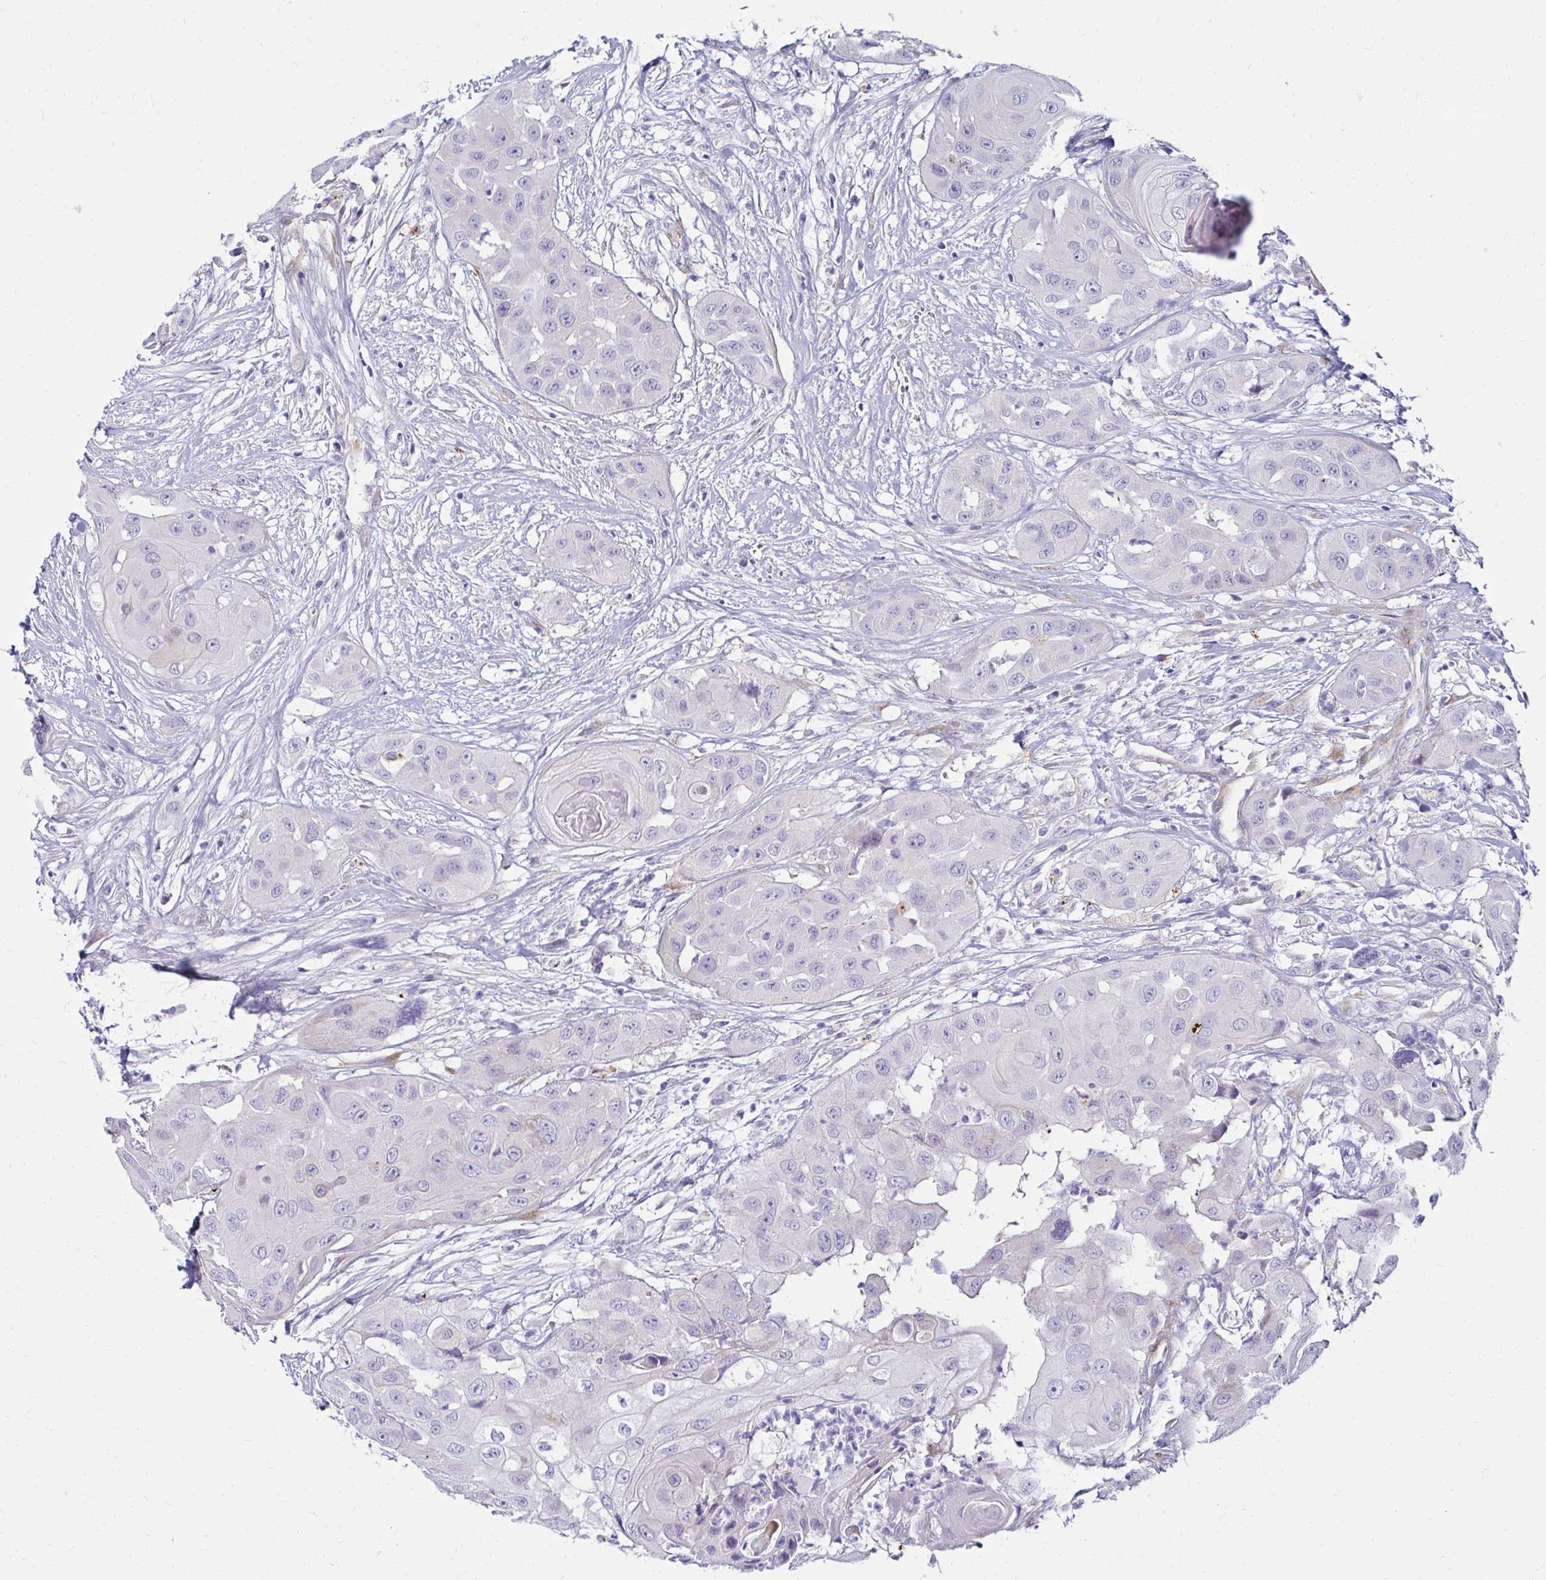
{"staining": {"intensity": "negative", "quantity": "none", "location": "none"}, "tissue": "head and neck cancer", "cell_type": "Tumor cells", "image_type": "cancer", "snomed": [{"axis": "morphology", "description": "Squamous cell carcinoma, NOS"}, {"axis": "topography", "description": "Head-Neck"}], "caption": "The micrograph displays no staining of tumor cells in head and neck squamous cell carcinoma.", "gene": "ANKRD62", "patient": {"sex": "male", "age": 83}}